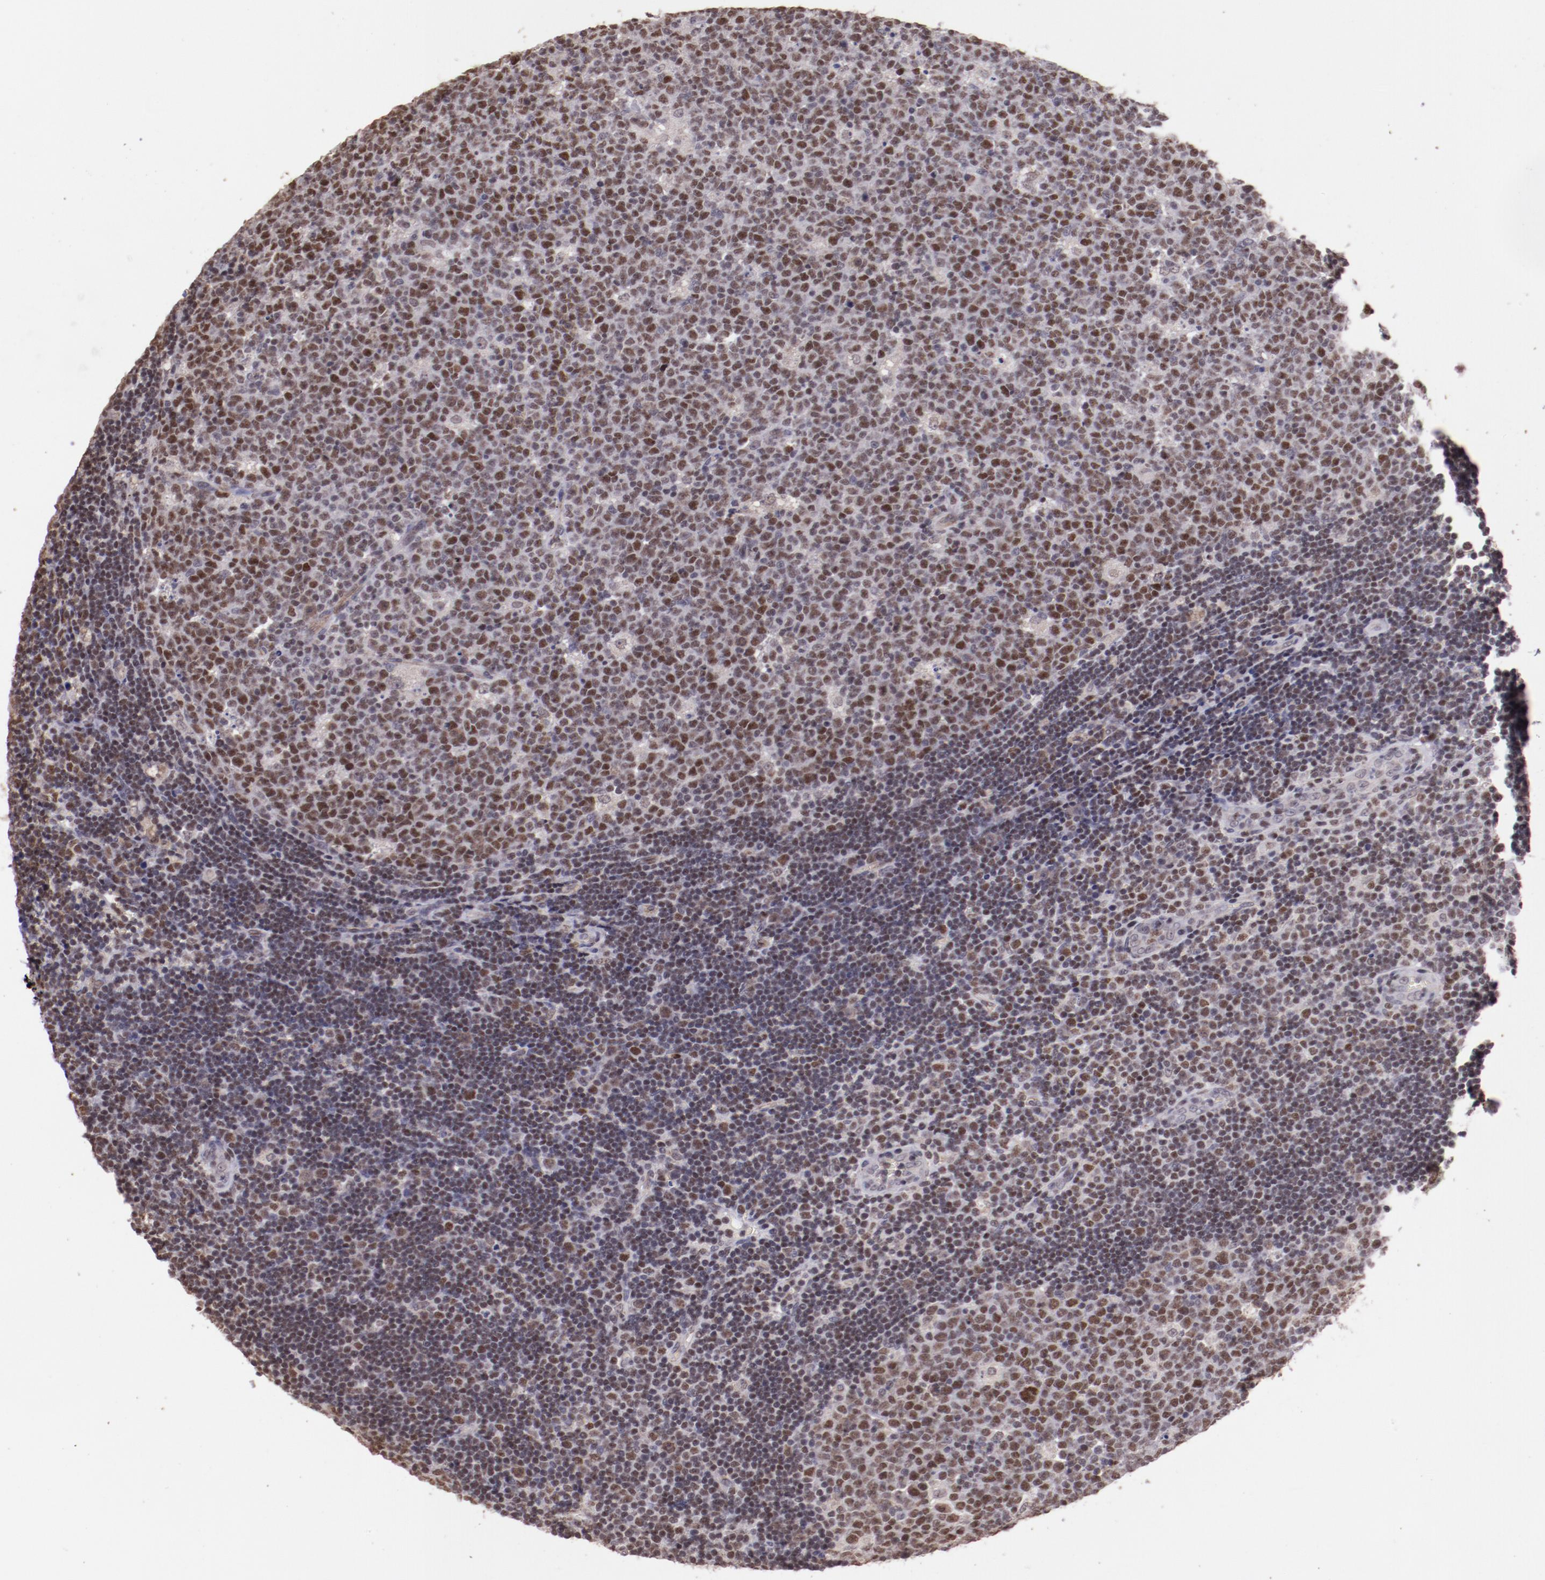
{"staining": {"intensity": "moderate", "quantity": "25%-75%", "location": "nuclear"}, "tissue": "lymph node", "cell_type": "Germinal center cells", "image_type": "normal", "snomed": [{"axis": "morphology", "description": "Normal tissue, NOS"}, {"axis": "topography", "description": "Lymph node"}, {"axis": "topography", "description": "Salivary gland"}], "caption": "Human lymph node stained for a protein (brown) demonstrates moderate nuclear positive positivity in about 25%-75% of germinal center cells.", "gene": "ELF1", "patient": {"sex": "male", "age": 8}}